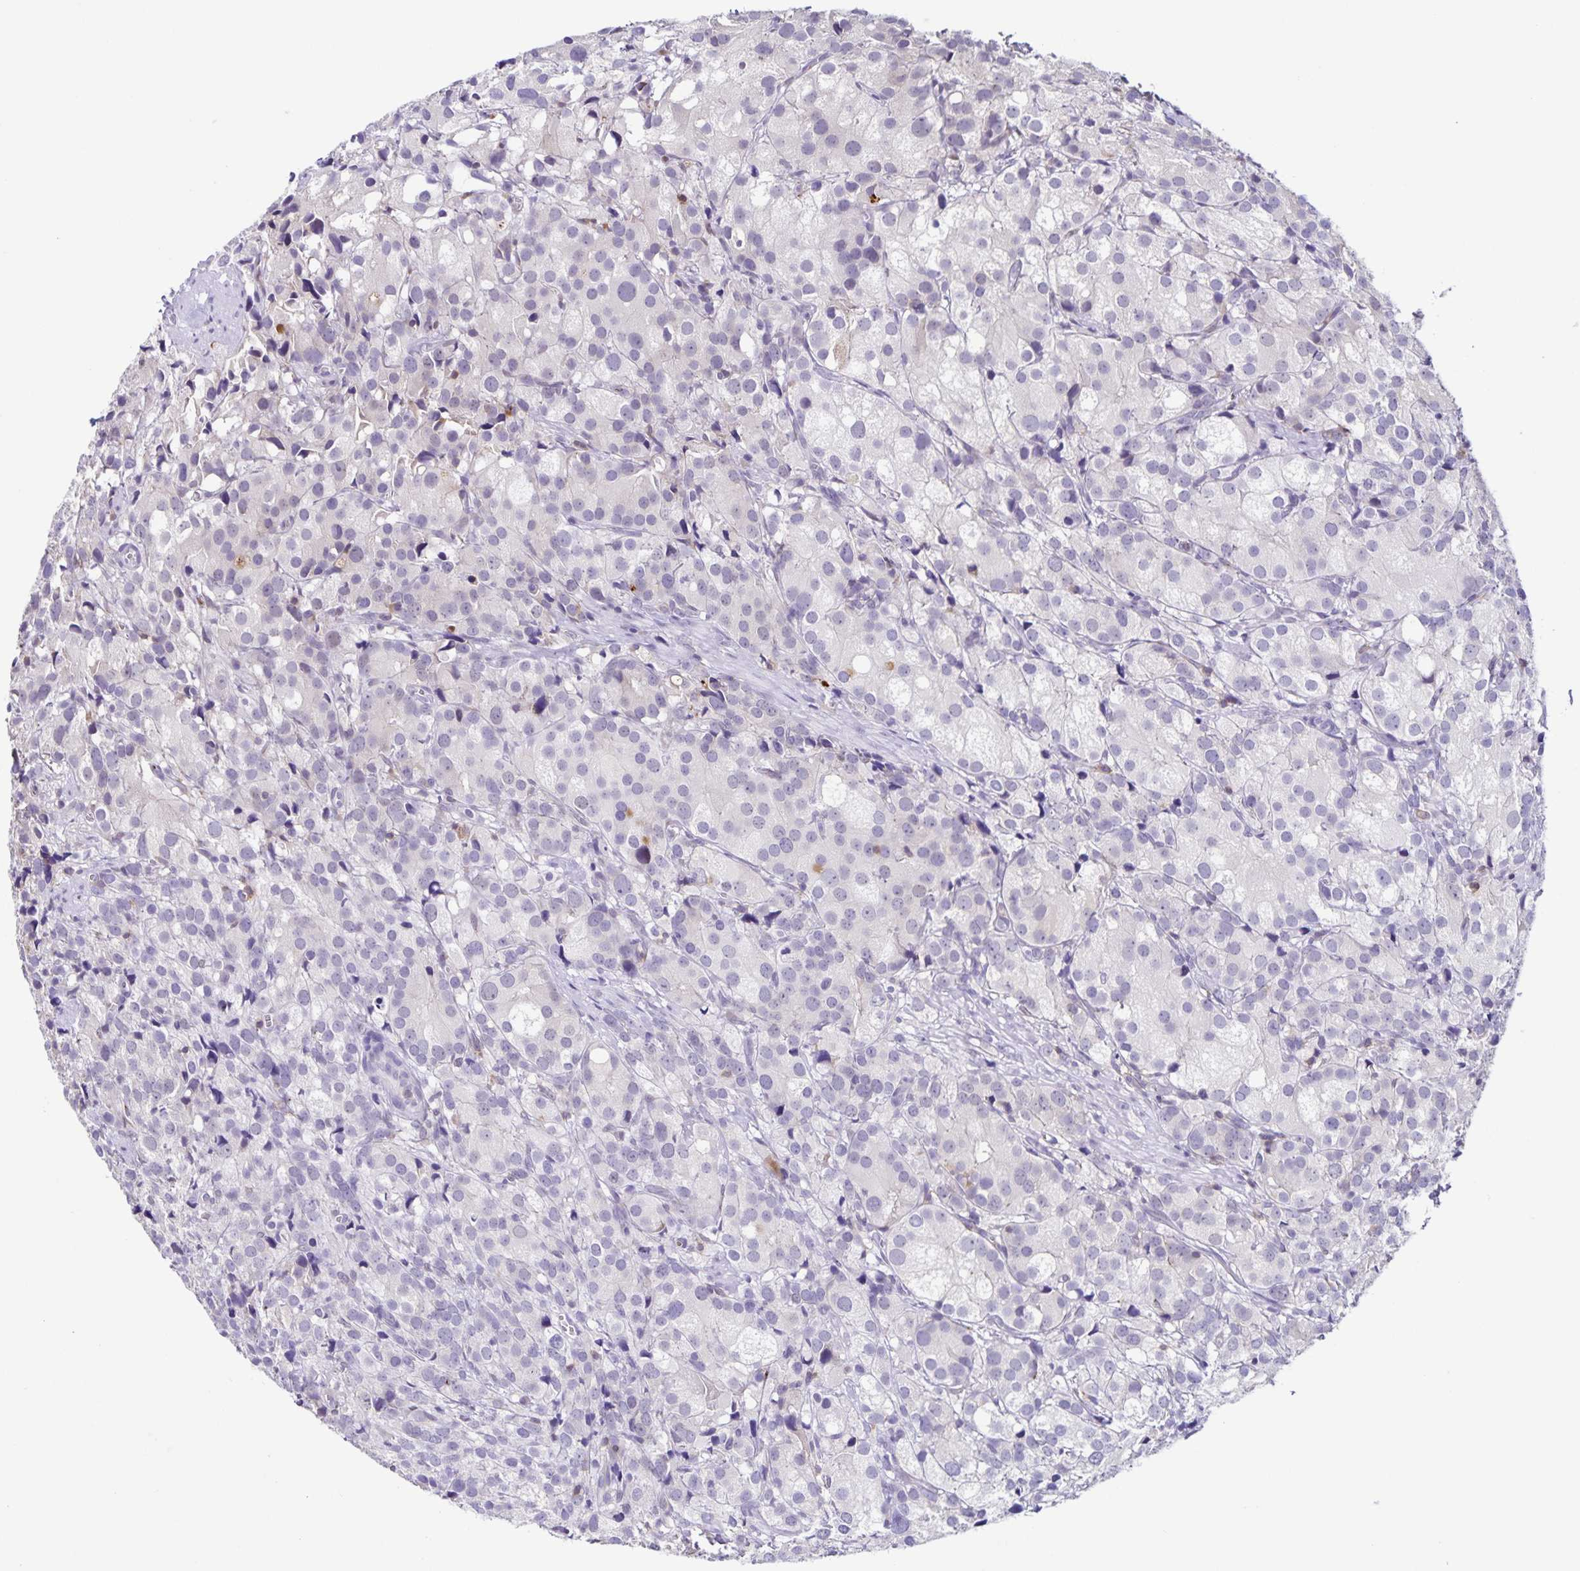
{"staining": {"intensity": "negative", "quantity": "none", "location": "none"}, "tissue": "prostate cancer", "cell_type": "Tumor cells", "image_type": "cancer", "snomed": [{"axis": "morphology", "description": "Adenocarcinoma, High grade"}, {"axis": "topography", "description": "Prostate"}], "caption": "The IHC histopathology image has no significant expression in tumor cells of high-grade adenocarcinoma (prostate) tissue.", "gene": "STPG4", "patient": {"sex": "male", "age": 86}}